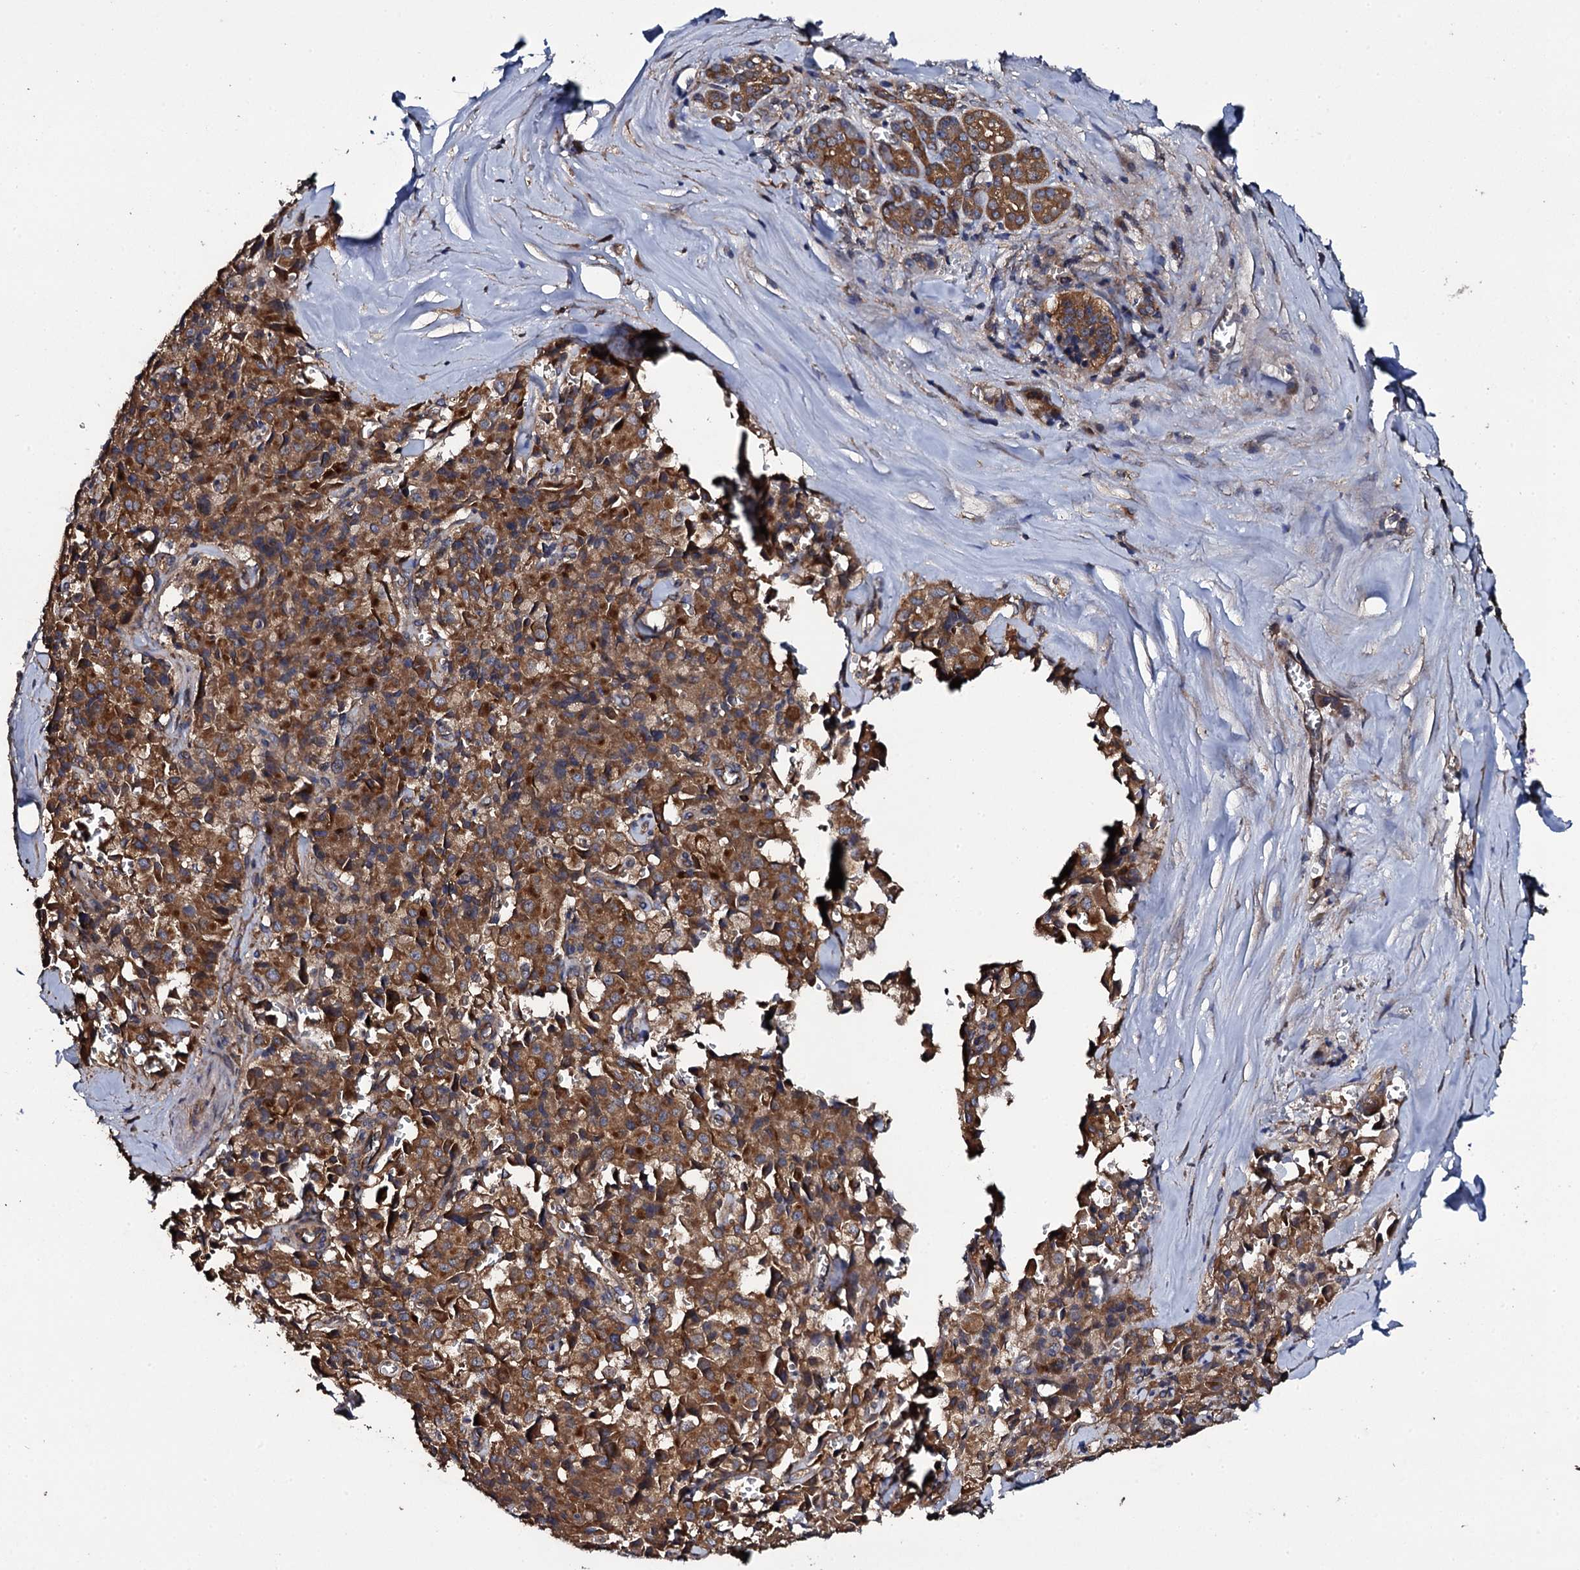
{"staining": {"intensity": "strong", "quantity": ">75%", "location": "cytoplasmic/membranous"}, "tissue": "pancreatic cancer", "cell_type": "Tumor cells", "image_type": "cancer", "snomed": [{"axis": "morphology", "description": "Adenocarcinoma, NOS"}, {"axis": "topography", "description": "Pancreas"}], "caption": "IHC photomicrograph of human pancreatic adenocarcinoma stained for a protein (brown), which reveals high levels of strong cytoplasmic/membranous staining in about >75% of tumor cells.", "gene": "TTC23", "patient": {"sex": "male", "age": 65}}